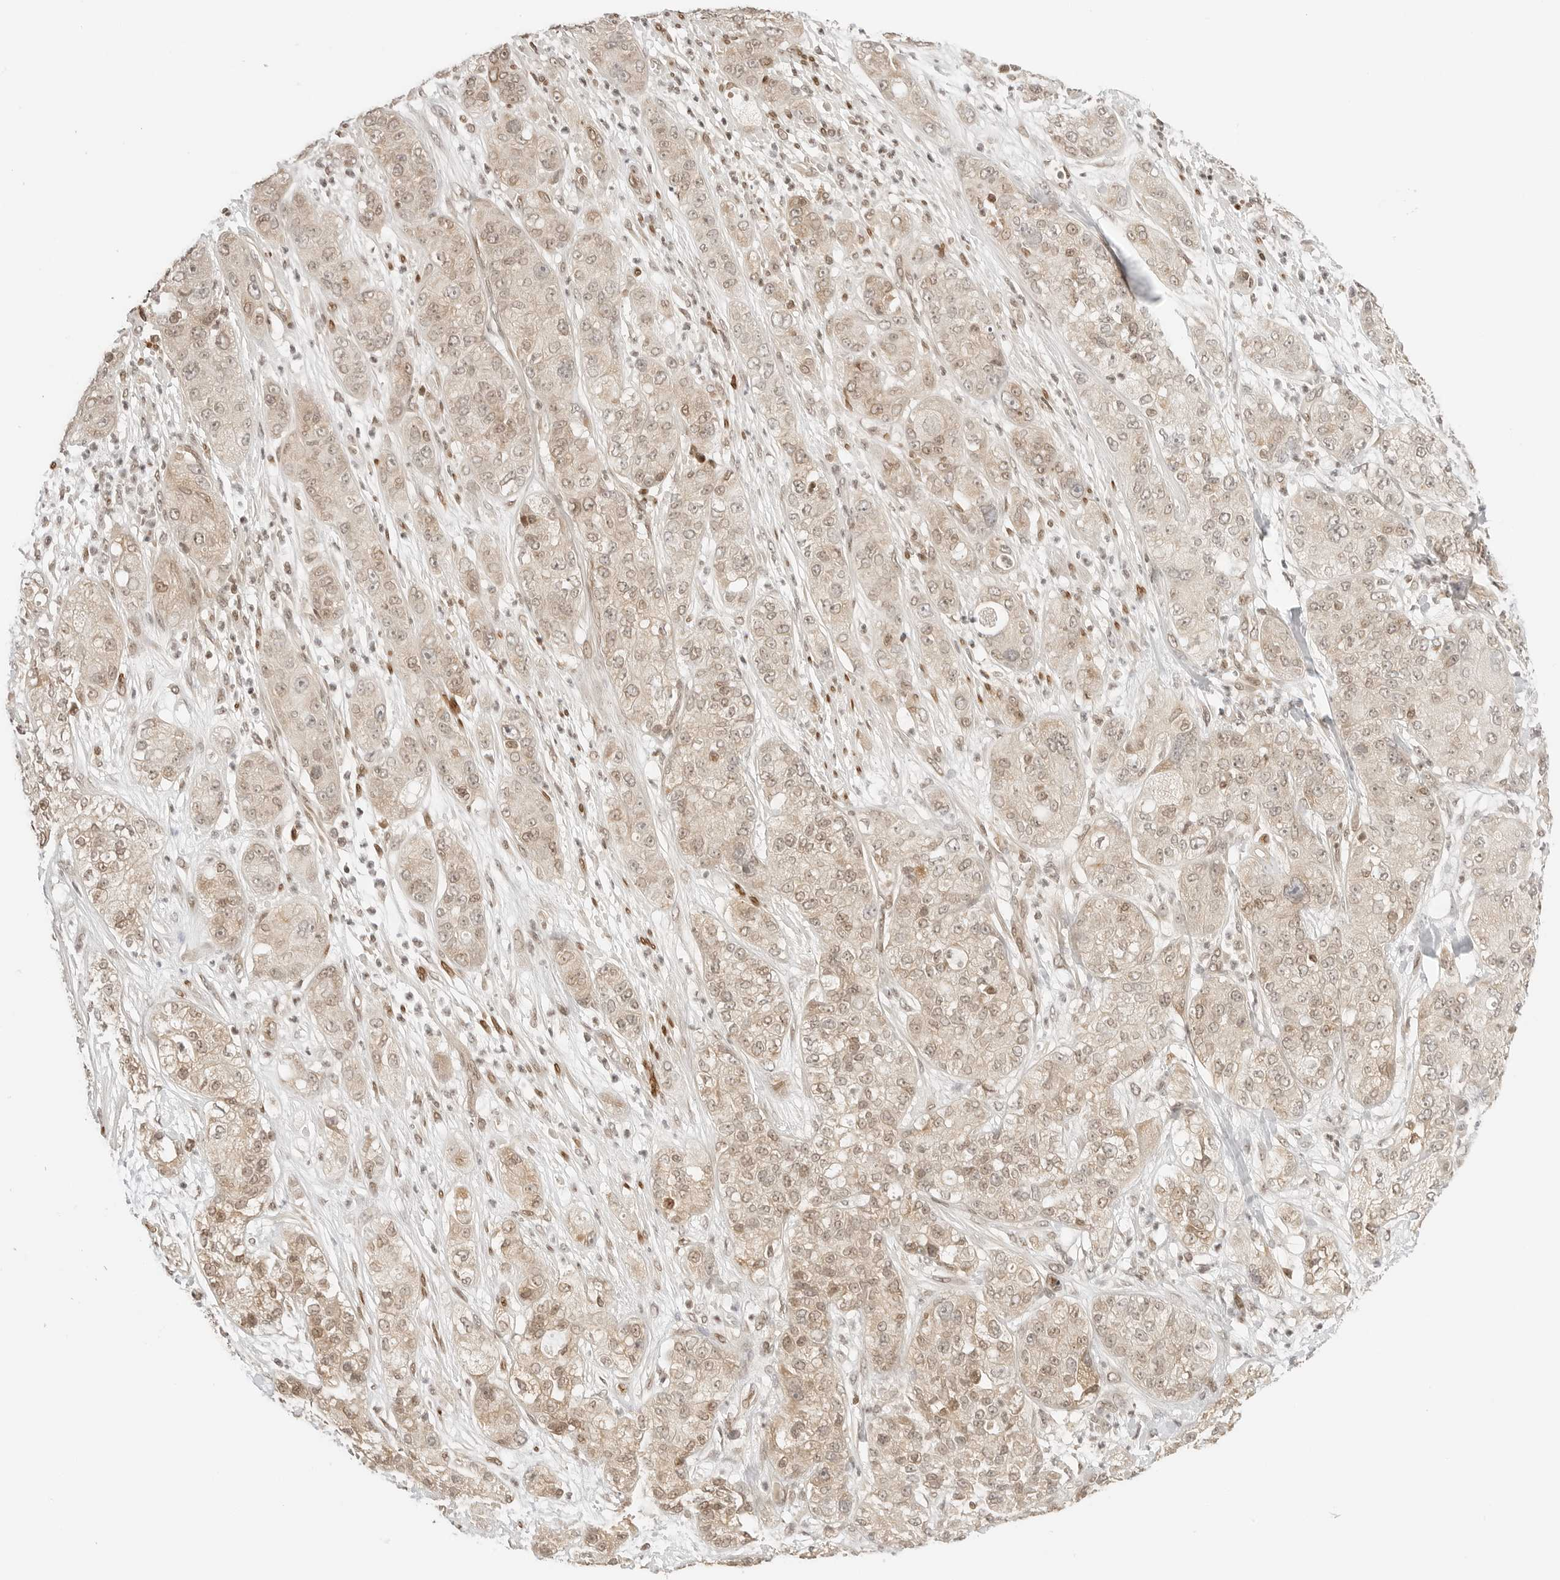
{"staining": {"intensity": "weak", "quantity": ">75%", "location": "cytoplasmic/membranous,nuclear"}, "tissue": "pancreatic cancer", "cell_type": "Tumor cells", "image_type": "cancer", "snomed": [{"axis": "morphology", "description": "Adenocarcinoma, NOS"}, {"axis": "topography", "description": "Pancreas"}], "caption": "IHC of pancreatic cancer (adenocarcinoma) demonstrates low levels of weak cytoplasmic/membranous and nuclear positivity in approximately >75% of tumor cells.", "gene": "POLH", "patient": {"sex": "female", "age": 78}}